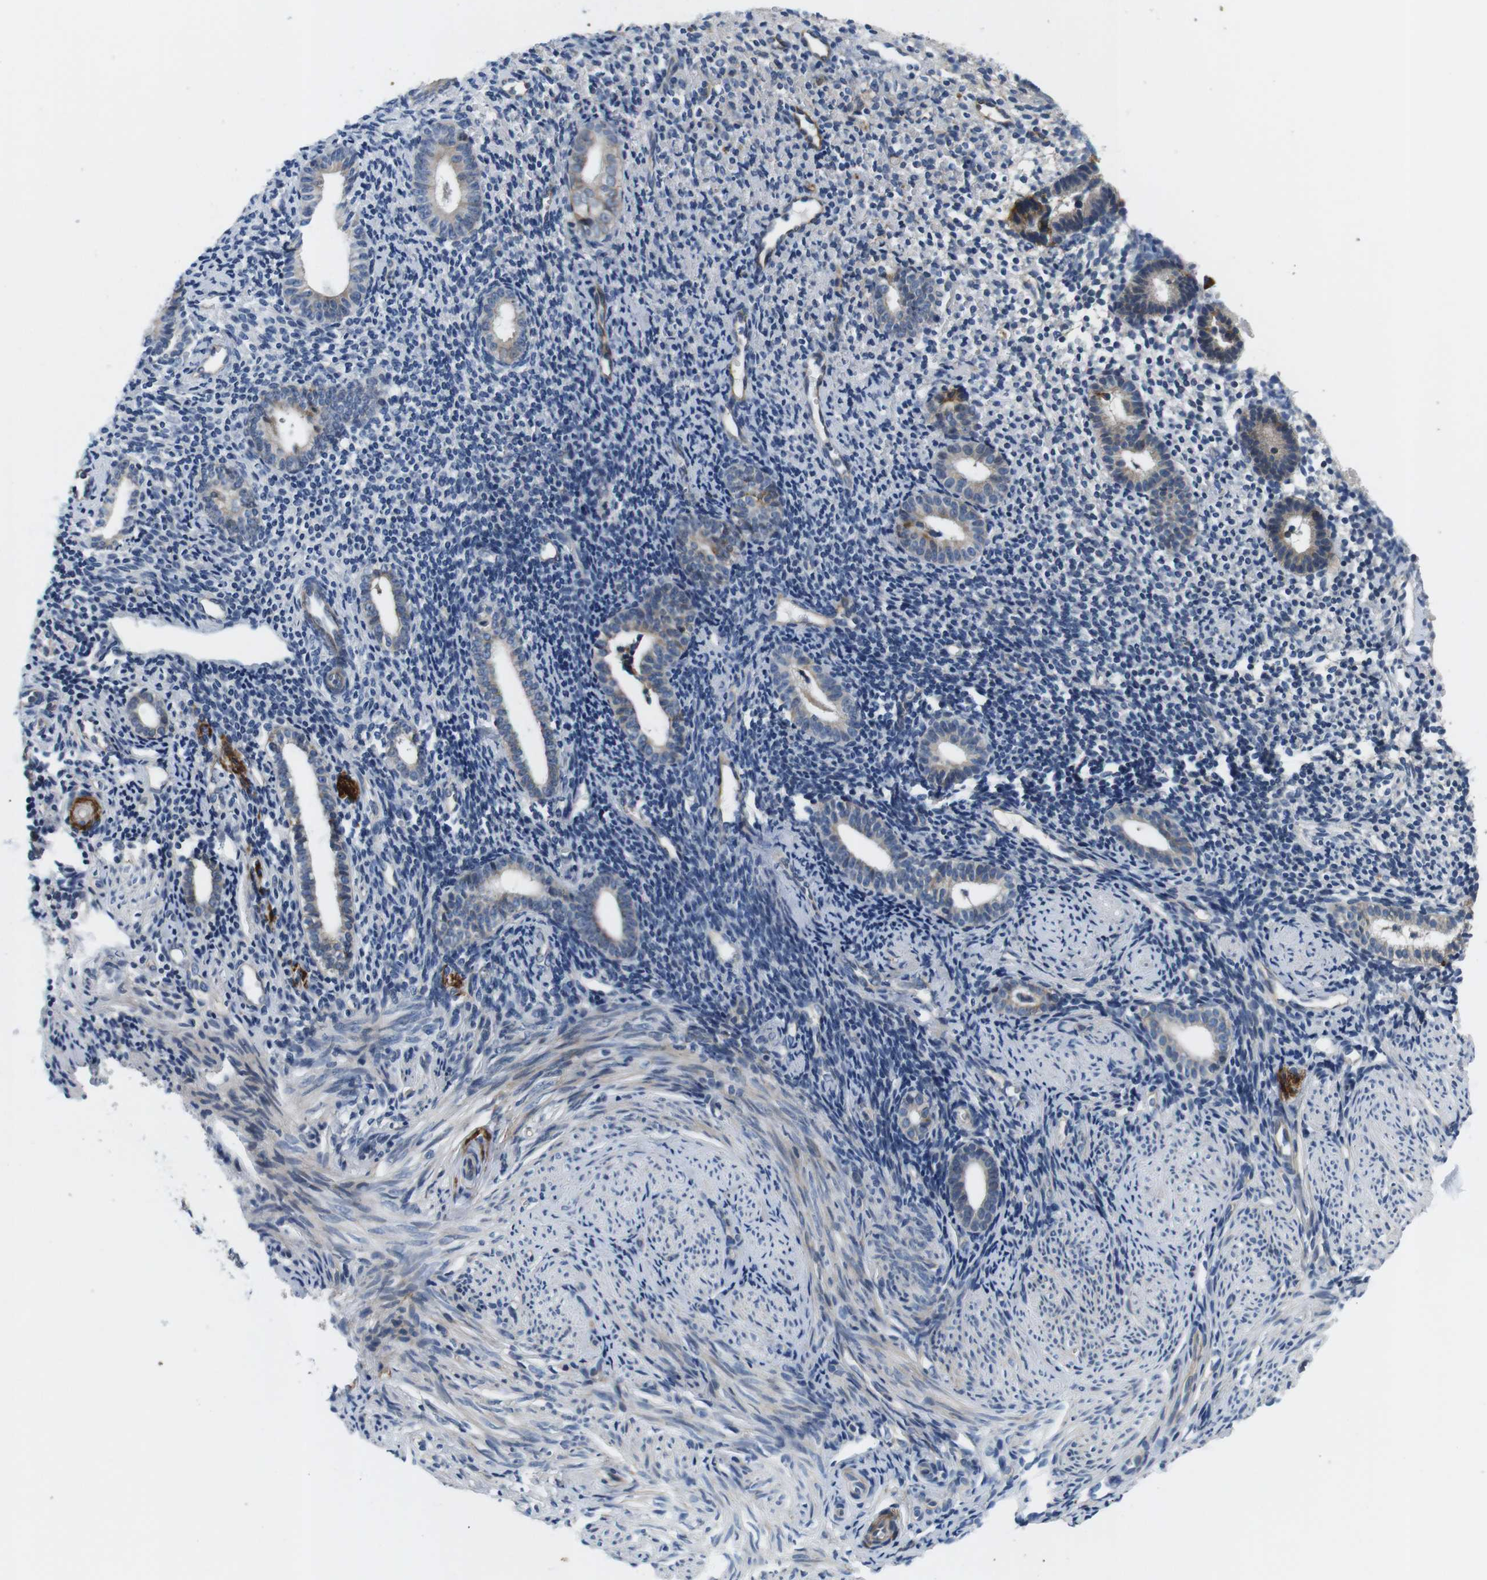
{"staining": {"intensity": "negative", "quantity": "none", "location": "none"}, "tissue": "endometrium", "cell_type": "Cells in endometrial stroma", "image_type": "normal", "snomed": [{"axis": "morphology", "description": "Normal tissue, NOS"}, {"axis": "topography", "description": "Endometrium"}], "caption": "The immunohistochemistry image has no significant positivity in cells in endometrial stroma of endometrium. Brightfield microscopy of immunohistochemistry (IHC) stained with DAB (brown) and hematoxylin (blue), captured at high magnification.", "gene": "SLC30A1", "patient": {"sex": "female", "age": 50}}